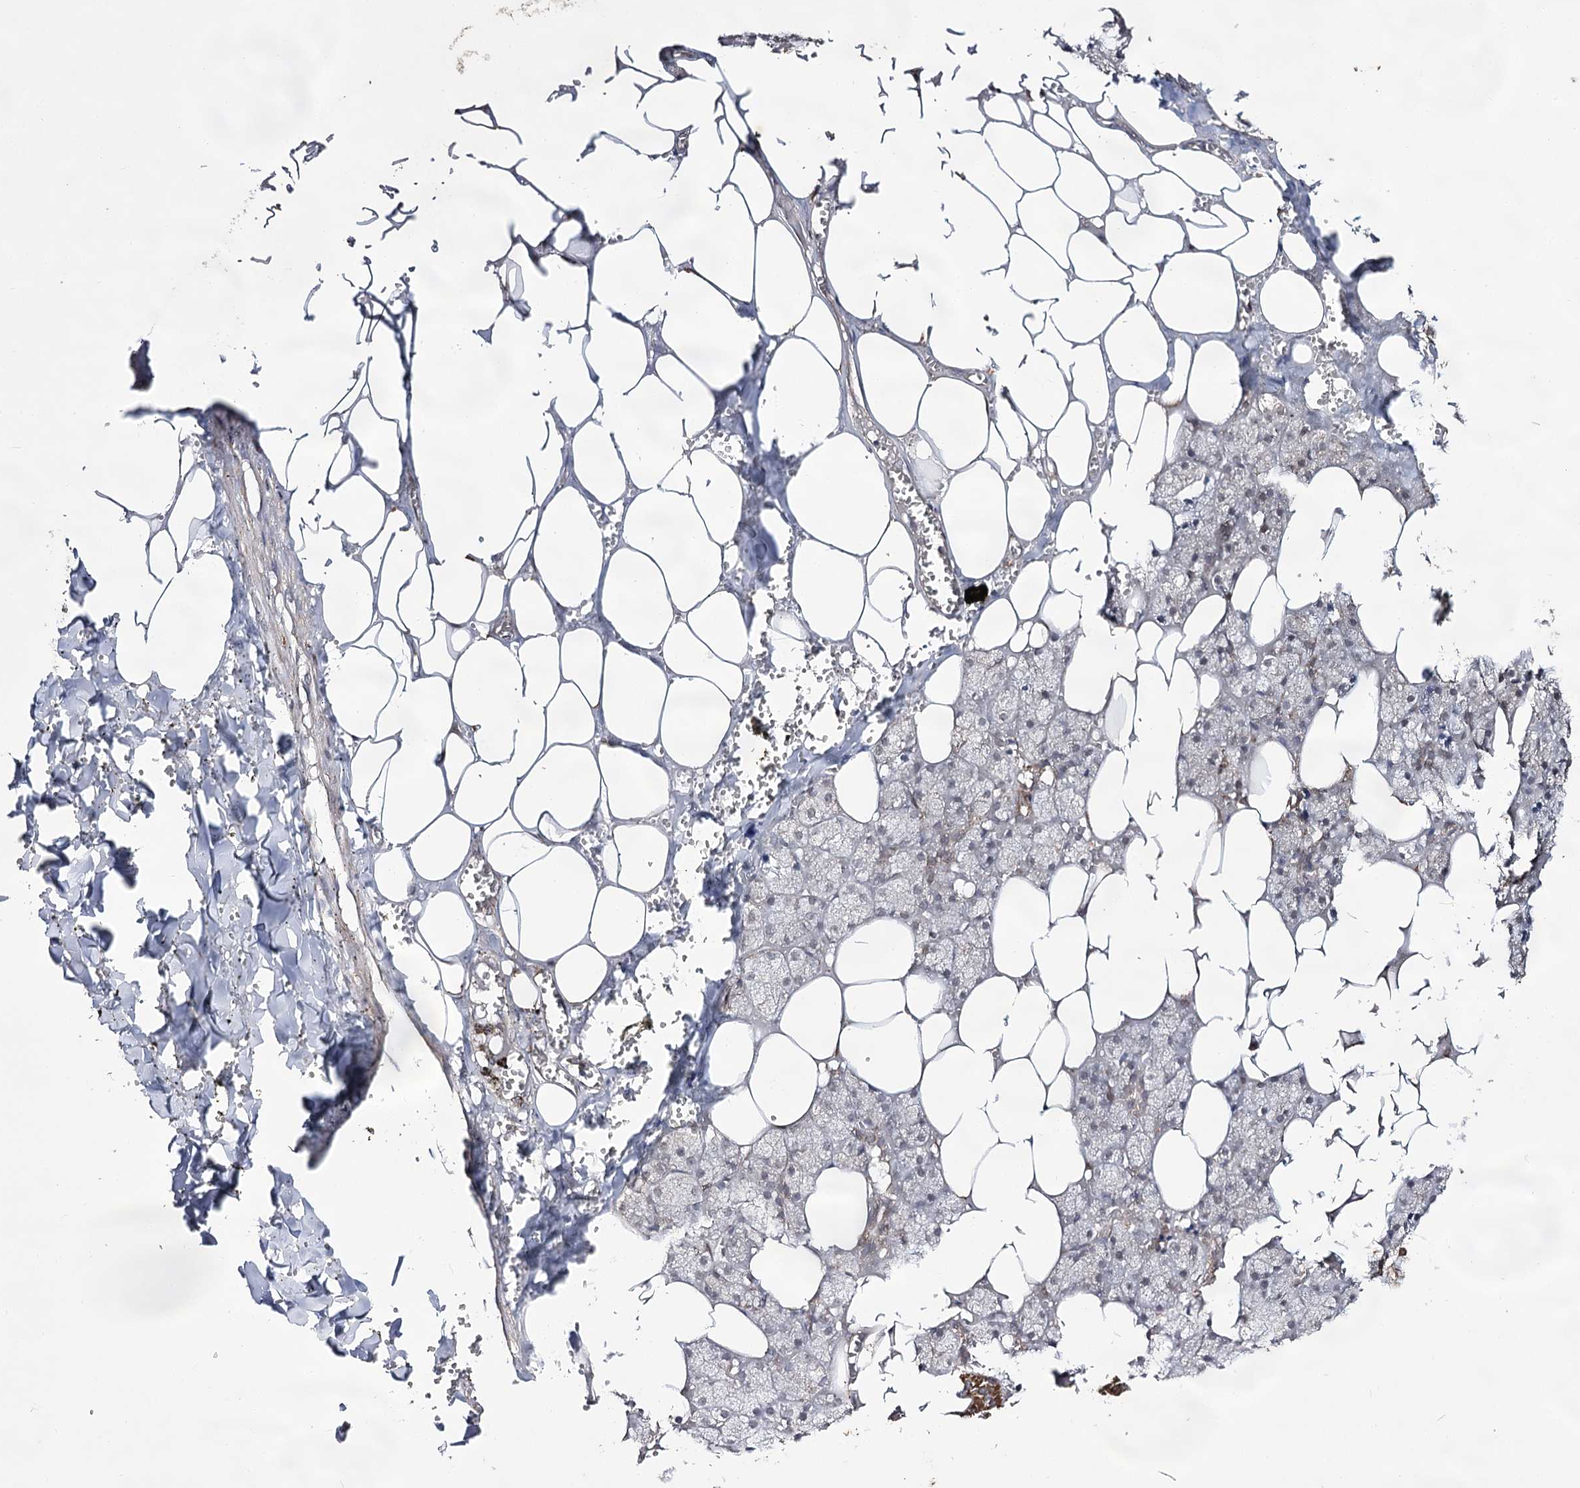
{"staining": {"intensity": "moderate", "quantity": "25%-75%", "location": "cytoplasmic/membranous"}, "tissue": "salivary gland", "cell_type": "Glandular cells", "image_type": "normal", "snomed": [{"axis": "morphology", "description": "Normal tissue, NOS"}, {"axis": "topography", "description": "Salivary gland"}], "caption": "Glandular cells display medium levels of moderate cytoplasmic/membranous staining in approximately 25%-75% of cells in benign salivary gland.", "gene": "ACTR6", "patient": {"sex": "male", "age": 62}}